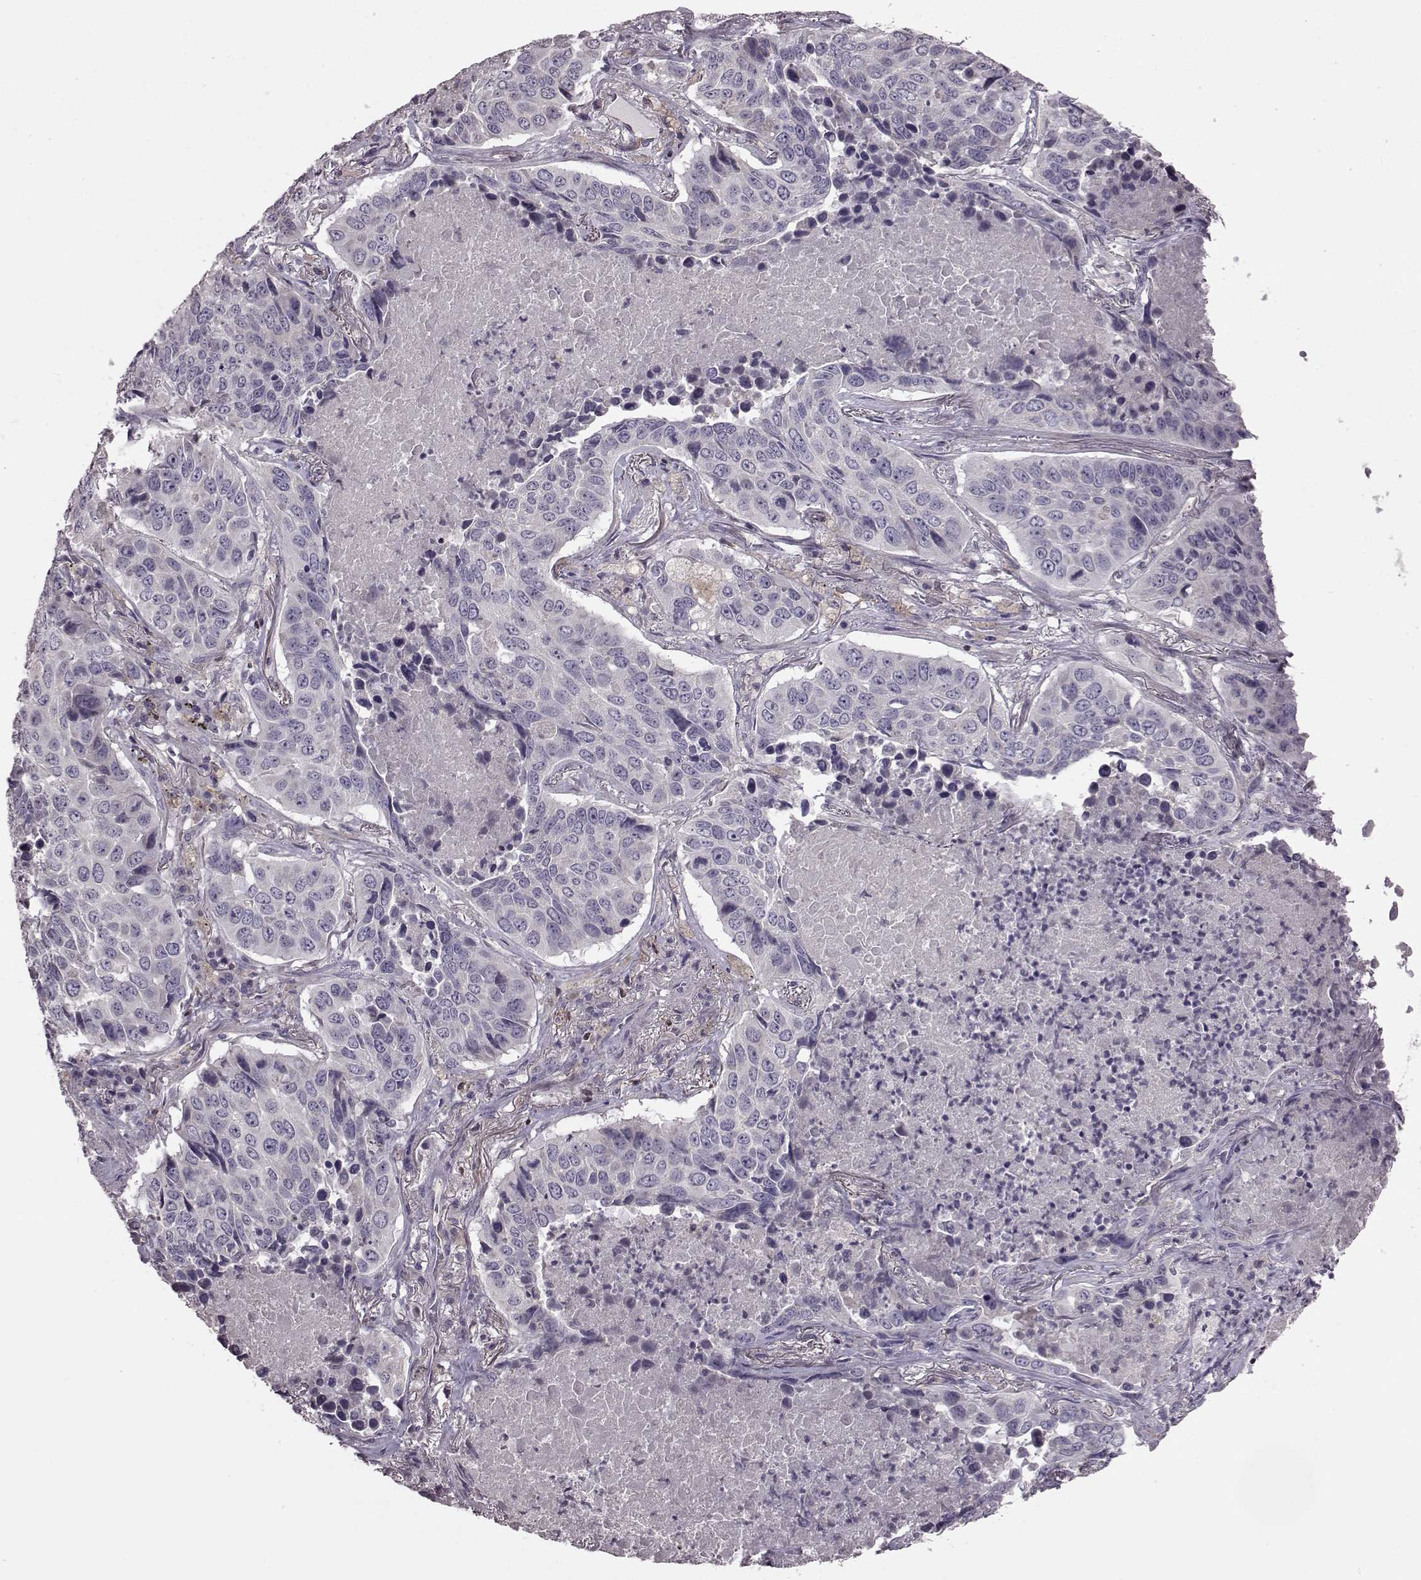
{"staining": {"intensity": "negative", "quantity": "none", "location": "none"}, "tissue": "lung cancer", "cell_type": "Tumor cells", "image_type": "cancer", "snomed": [{"axis": "morphology", "description": "Normal tissue, NOS"}, {"axis": "morphology", "description": "Squamous cell carcinoma, NOS"}, {"axis": "topography", "description": "Bronchus"}, {"axis": "topography", "description": "Lung"}], "caption": "A photomicrograph of human lung squamous cell carcinoma is negative for staining in tumor cells. (Immunohistochemistry, brightfield microscopy, high magnification).", "gene": "CDC42SE1", "patient": {"sex": "male", "age": 64}}